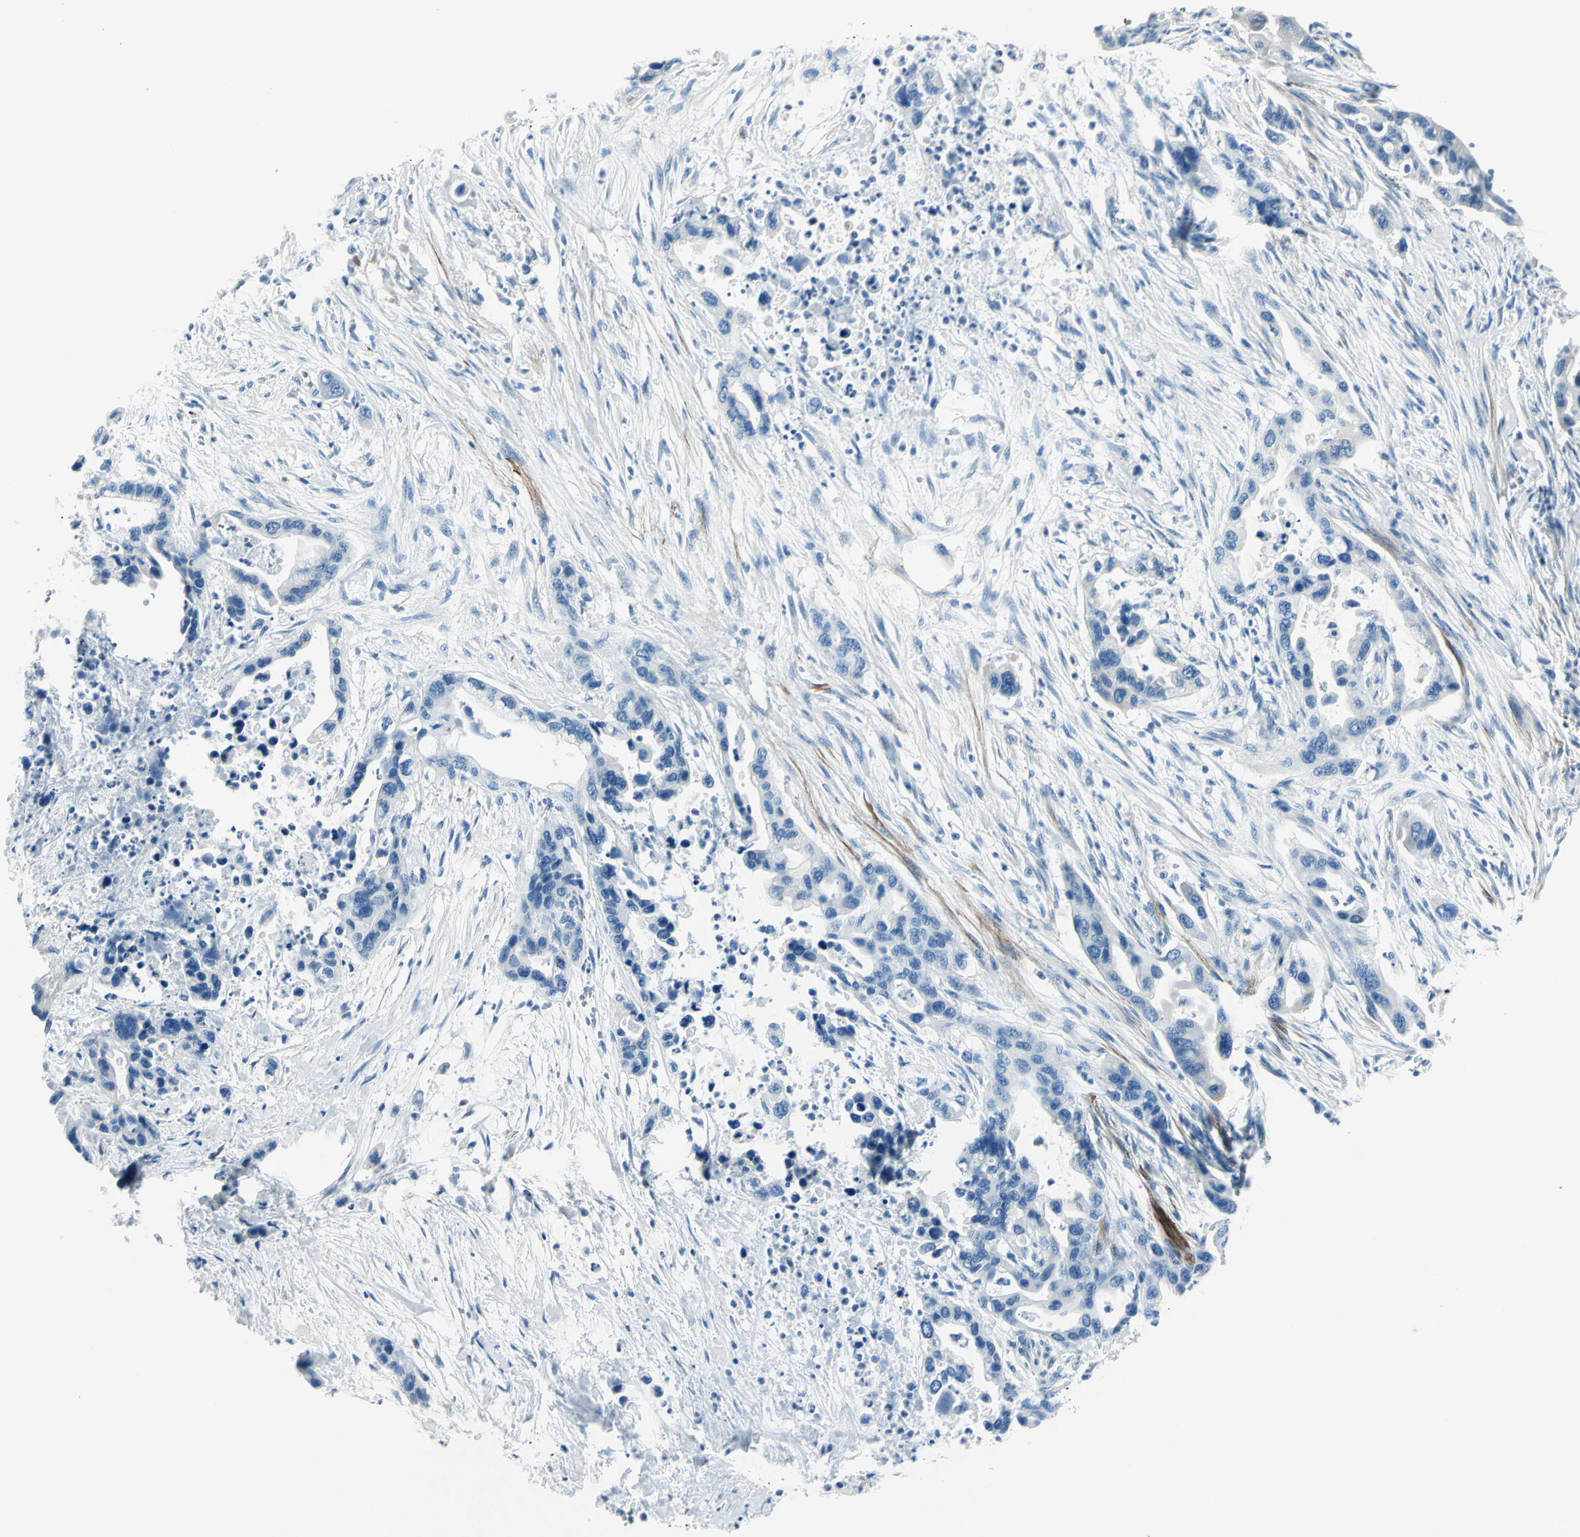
{"staining": {"intensity": "negative", "quantity": "none", "location": "none"}, "tissue": "pancreatic cancer", "cell_type": "Tumor cells", "image_type": "cancer", "snomed": [{"axis": "morphology", "description": "Adenocarcinoma, NOS"}, {"axis": "topography", "description": "Pancreas"}], "caption": "A high-resolution histopathology image shows immunohistochemistry staining of pancreatic cancer (adenocarcinoma), which exhibits no significant staining in tumor cells. (Stains: DAB IHC with hematoxylin counter stain, Microscopy: brightfield microscopy at high magnification).", "gene": "CDH15", "patient": {"sex": "female", "age": 71}}